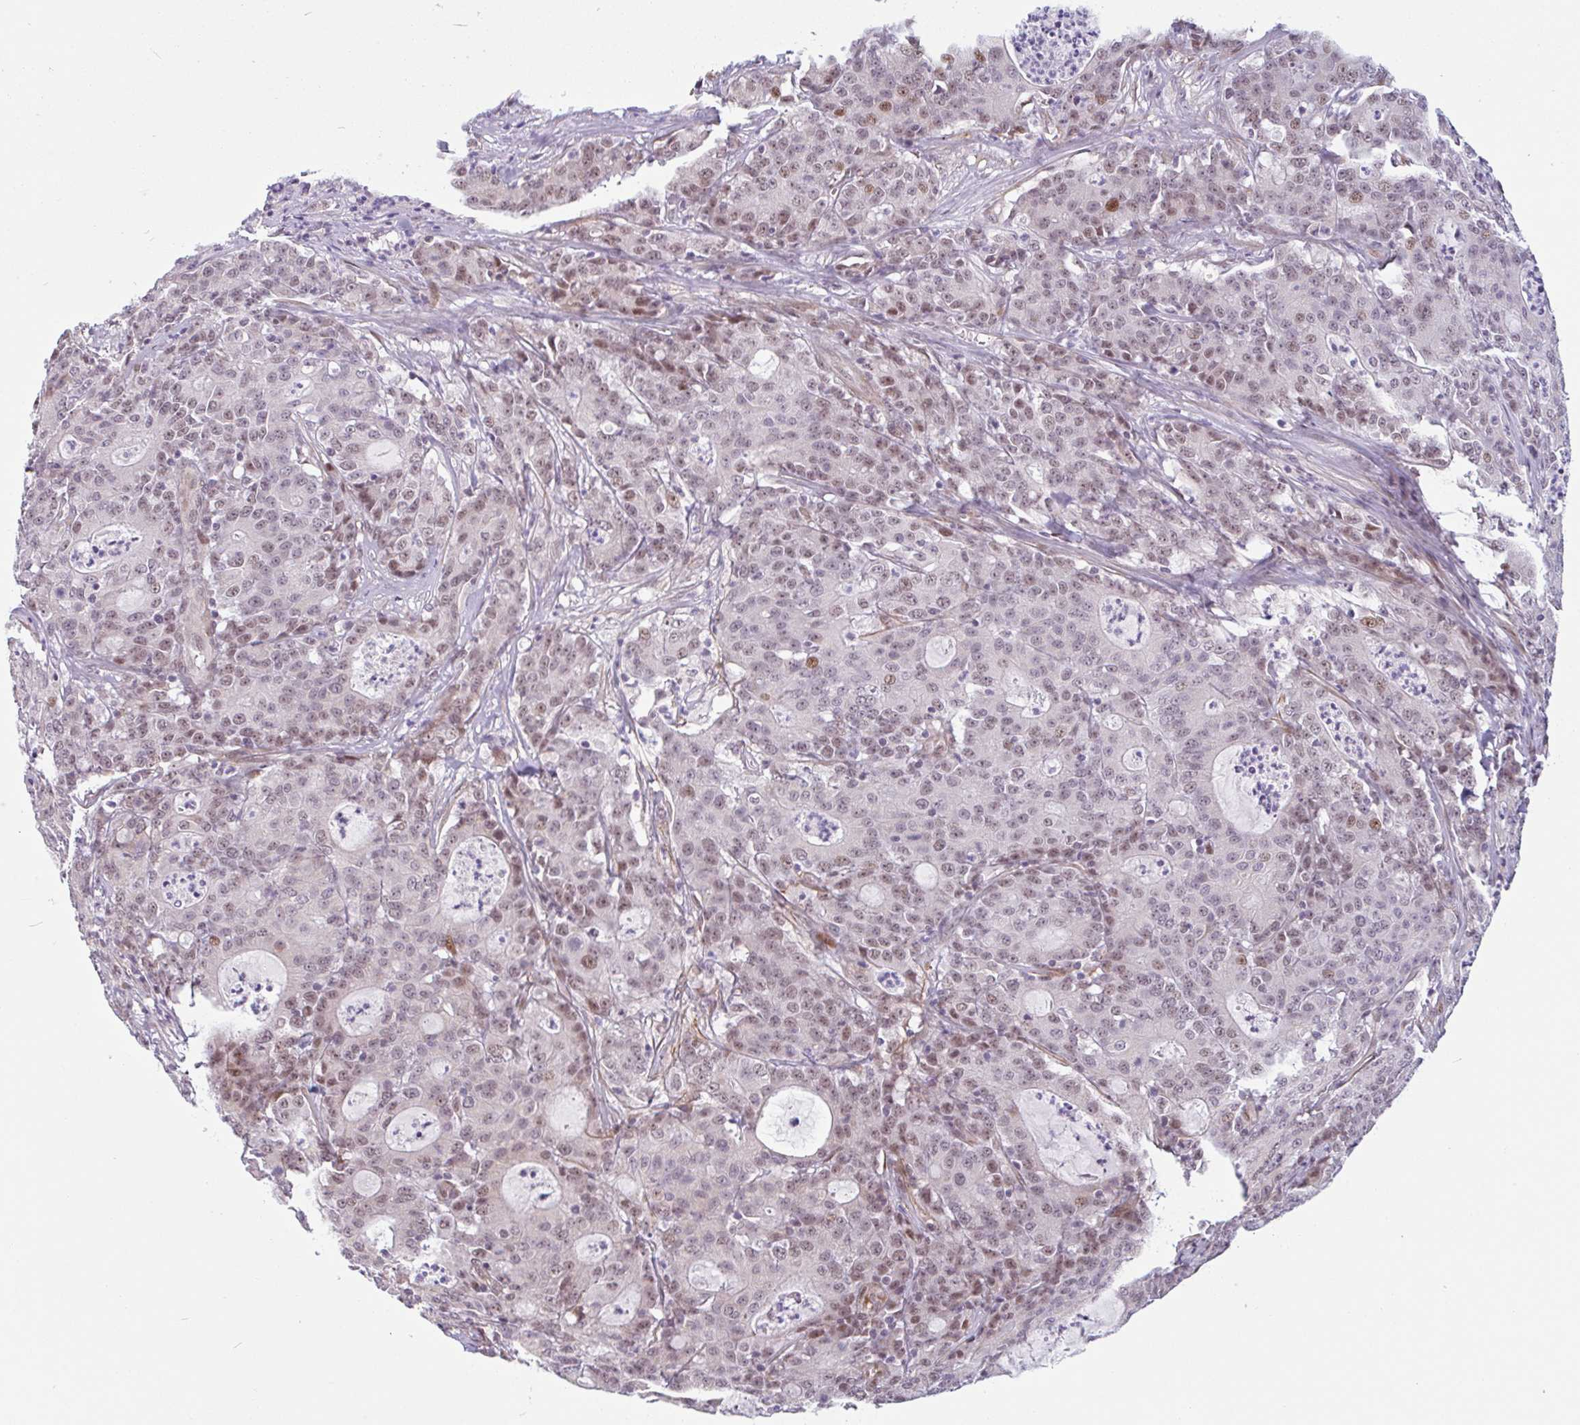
{"staining": {"intensity": "weak", "quantity": "25%-75%", "location": "nuclear"}, "tissue": "colorectal cancer", "cell_type": "Tumor cells", "image_type": "cancer", "snomed": [{"axis": "morphology", "description": "Adenocarcinoma, NOS"}, {"axis": "topography", "description": "Colon"}], "caption": "Colorectal cancer was stained to show a protein in brown. There is low levels of weak nuclear expression in approximately 25%-75% of tumor cells.", "gene": "TMEM119", "patient": {"sex": "male", "age": 83}}